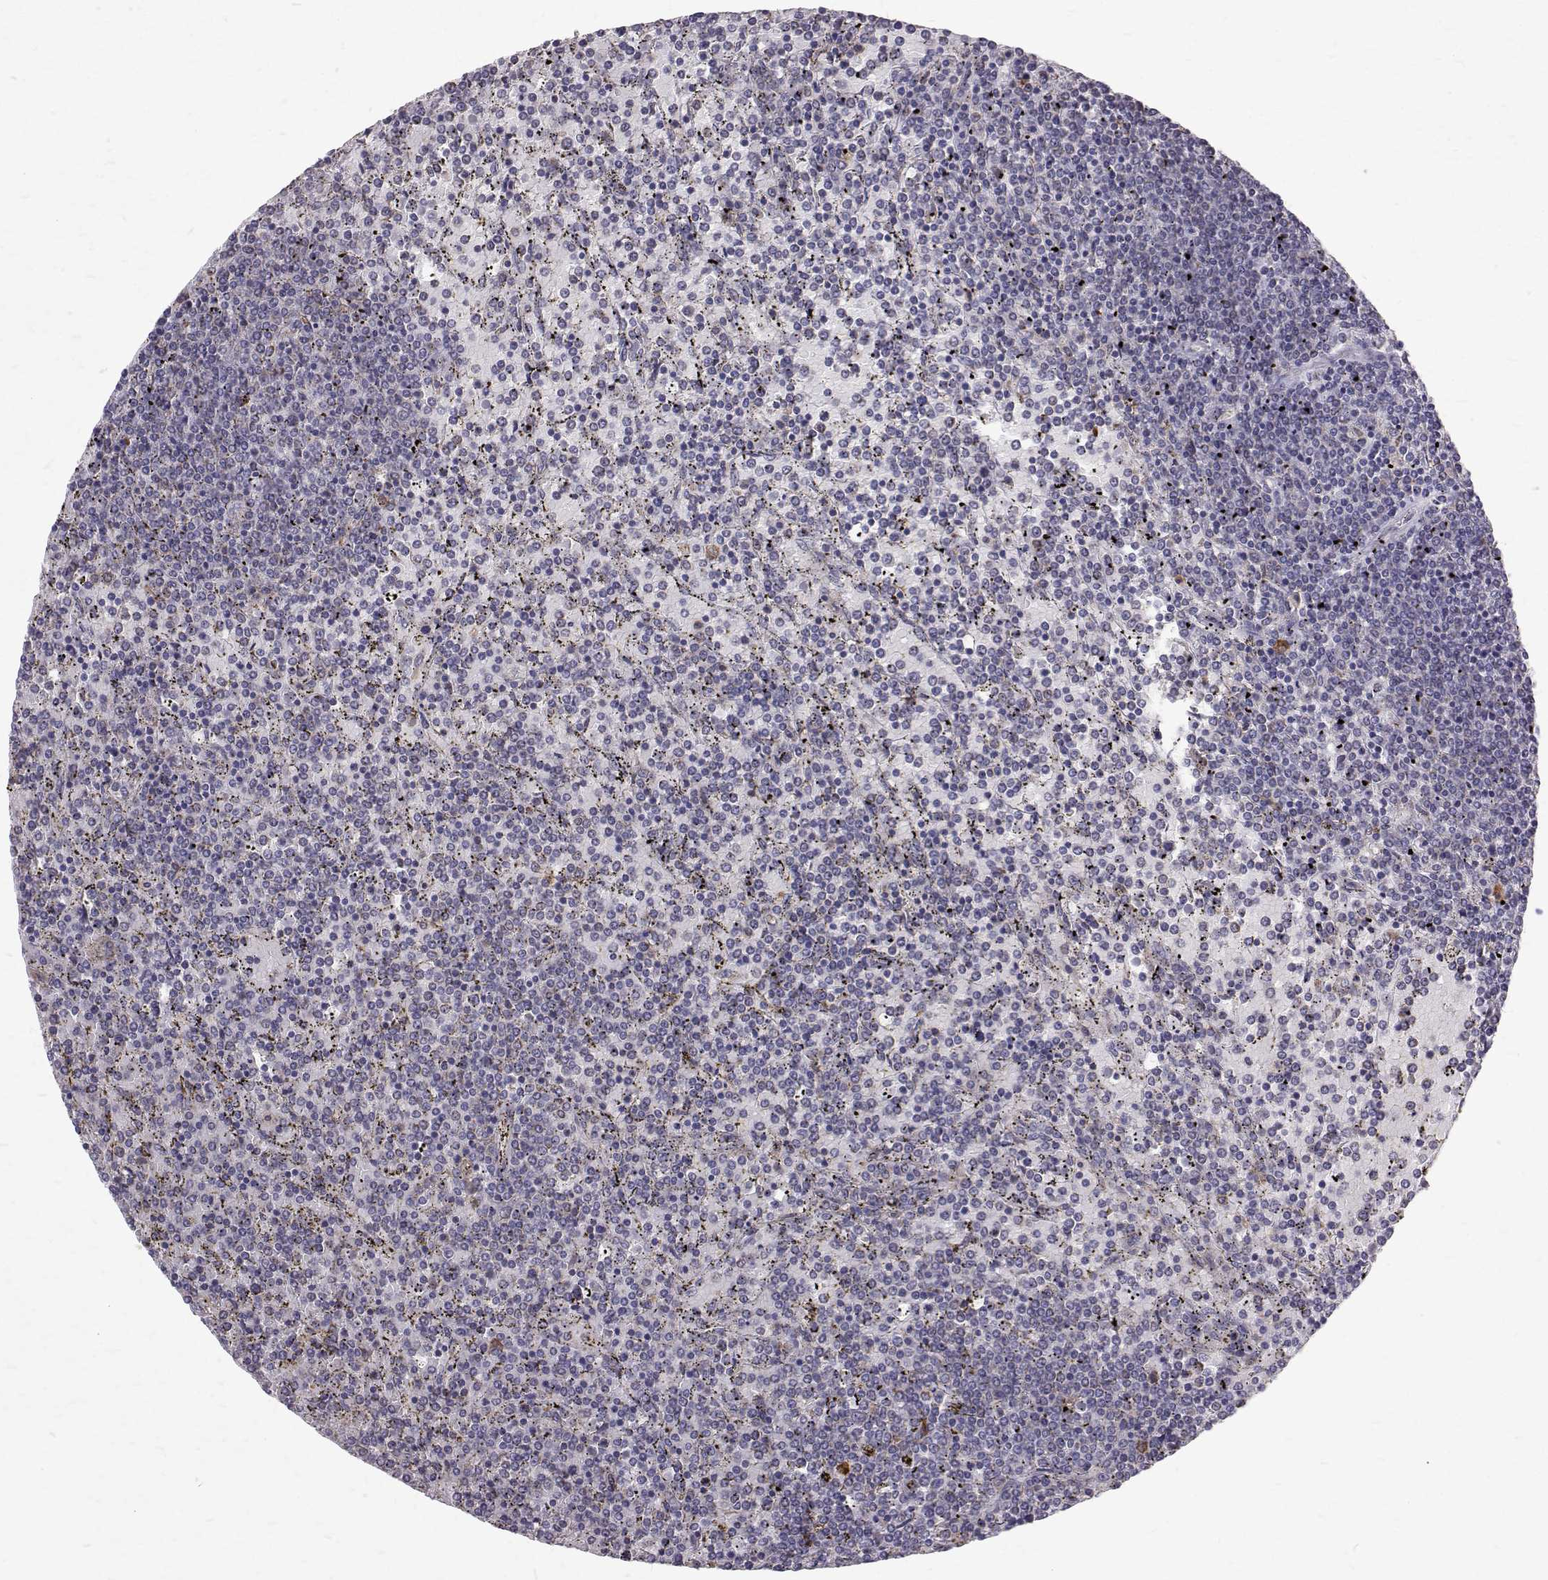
{"staining": {"intensity": "negative", "quantity": "none", "location": "none"}, "tissue": "lymphoma", "cell_type": "Tumor cells", "image_type": "cancer", "snomed": [{"axis": "morphology", "description": "Malignant lymphoma, non-Hodgkin's type, Low grade"}, {"axis": "topography", "description": "Spleen"}], "caption": "Malignant lymphoma, non-Hodgkin's type (low-grade) was stained to show a protein in brown. There is no significant staining in tumor cells.", "gene": "CCDC89", "patient": {"sex": "female", "age": 77}}